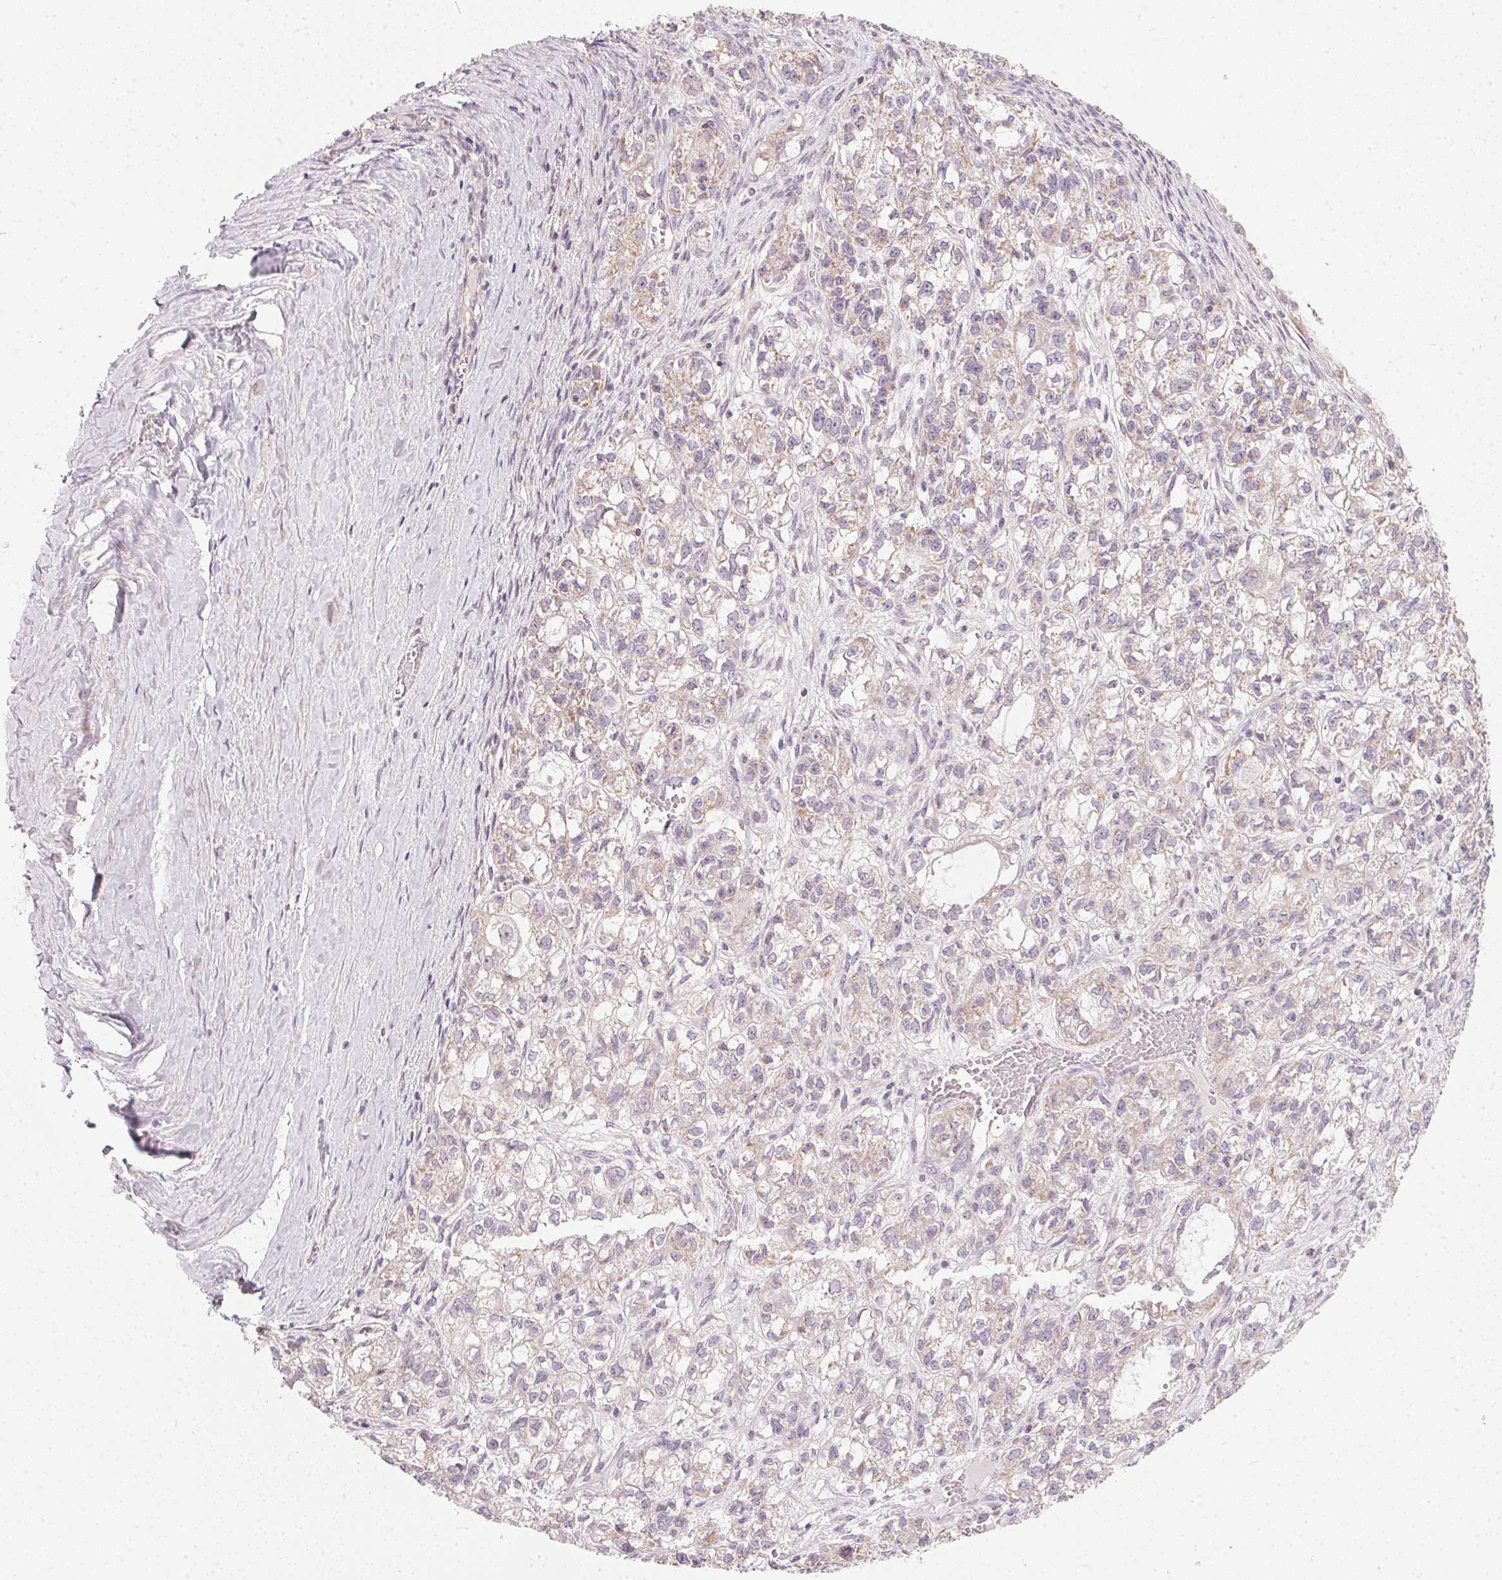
{"staining": {"intensity": "weak", "quantity": "25%-75%", "location": "cytoplasmic/membranous"}, "tissue": "ovarian cancer", "cell_type": "Tumor cells", "image_type": "cancer", "snomed": [{"axis": "morphology", "description": "Carcinoma, endometroid"}, {"axis": "topography", "description": "Ovary"}], "caption": "A low amount of weak cytoplasmic/membranous positivity is present in approximately 25%-75% of tumor cells in ovarian cancer tissue. (DAB IHC, brown staining for protein, blue staining for nuclei).", "gene": "COQ7", "patient": {"sex": "female", "age": 64}}